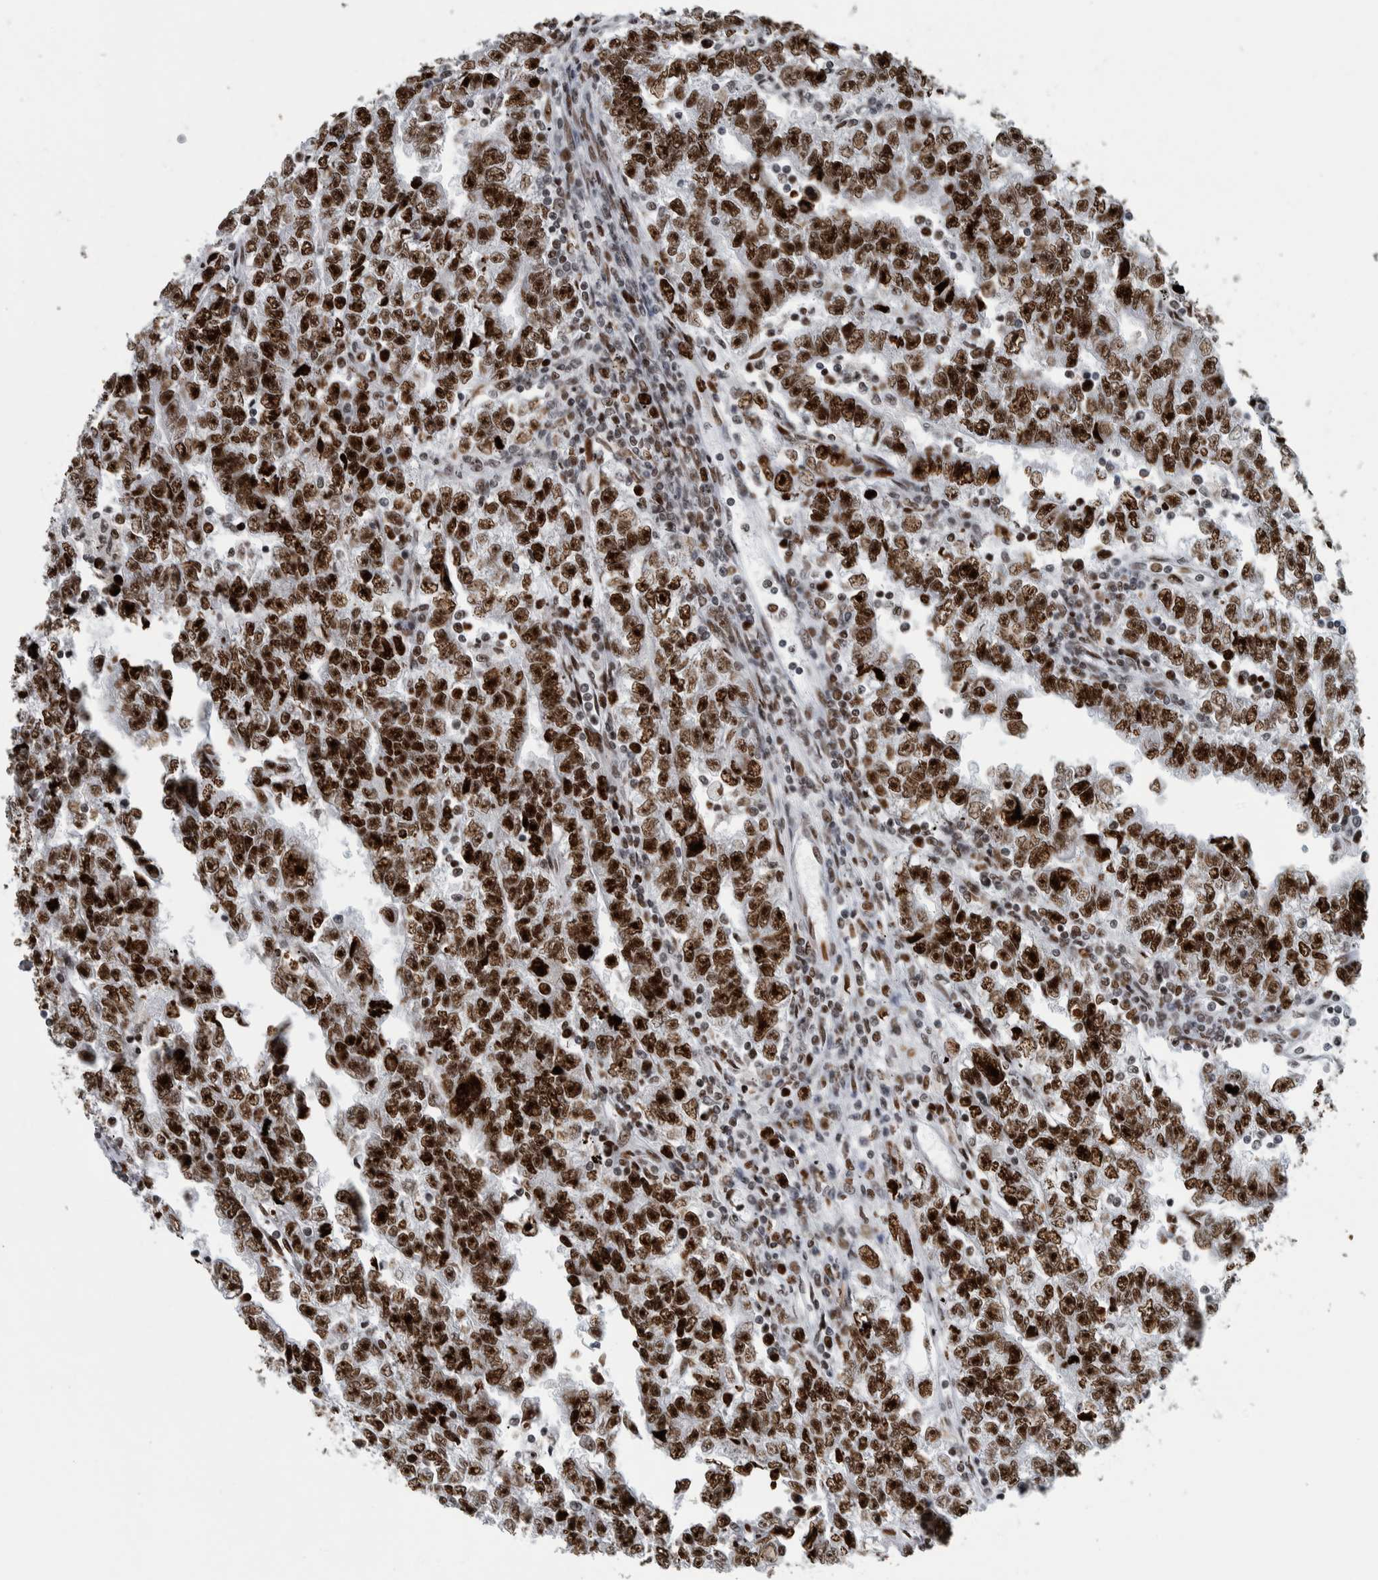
{"staining": {"intensity": "strong", "quantity": ">75%", "location": "nuclear"}, "tissue": "testis cancer", "cell_type": "Tumor cells", "image_type": "cancer", "snomed": [{"axis": "morphology", "description": "Carcinoma, Embryonal, NOS"}, {"axis": "topography", "description": "Testis"}], "caption": "An image of testis embryonal carcinoma stained for a protein demonstrates strong nuclear brown staining in tumor cells. The staining was performed using DAB, with brown indicating positive protein expression. Nuclei are stained blue with hematoxylin.", "gene": "TOP2B", "patient": {"sex": "male", "age": 25}}